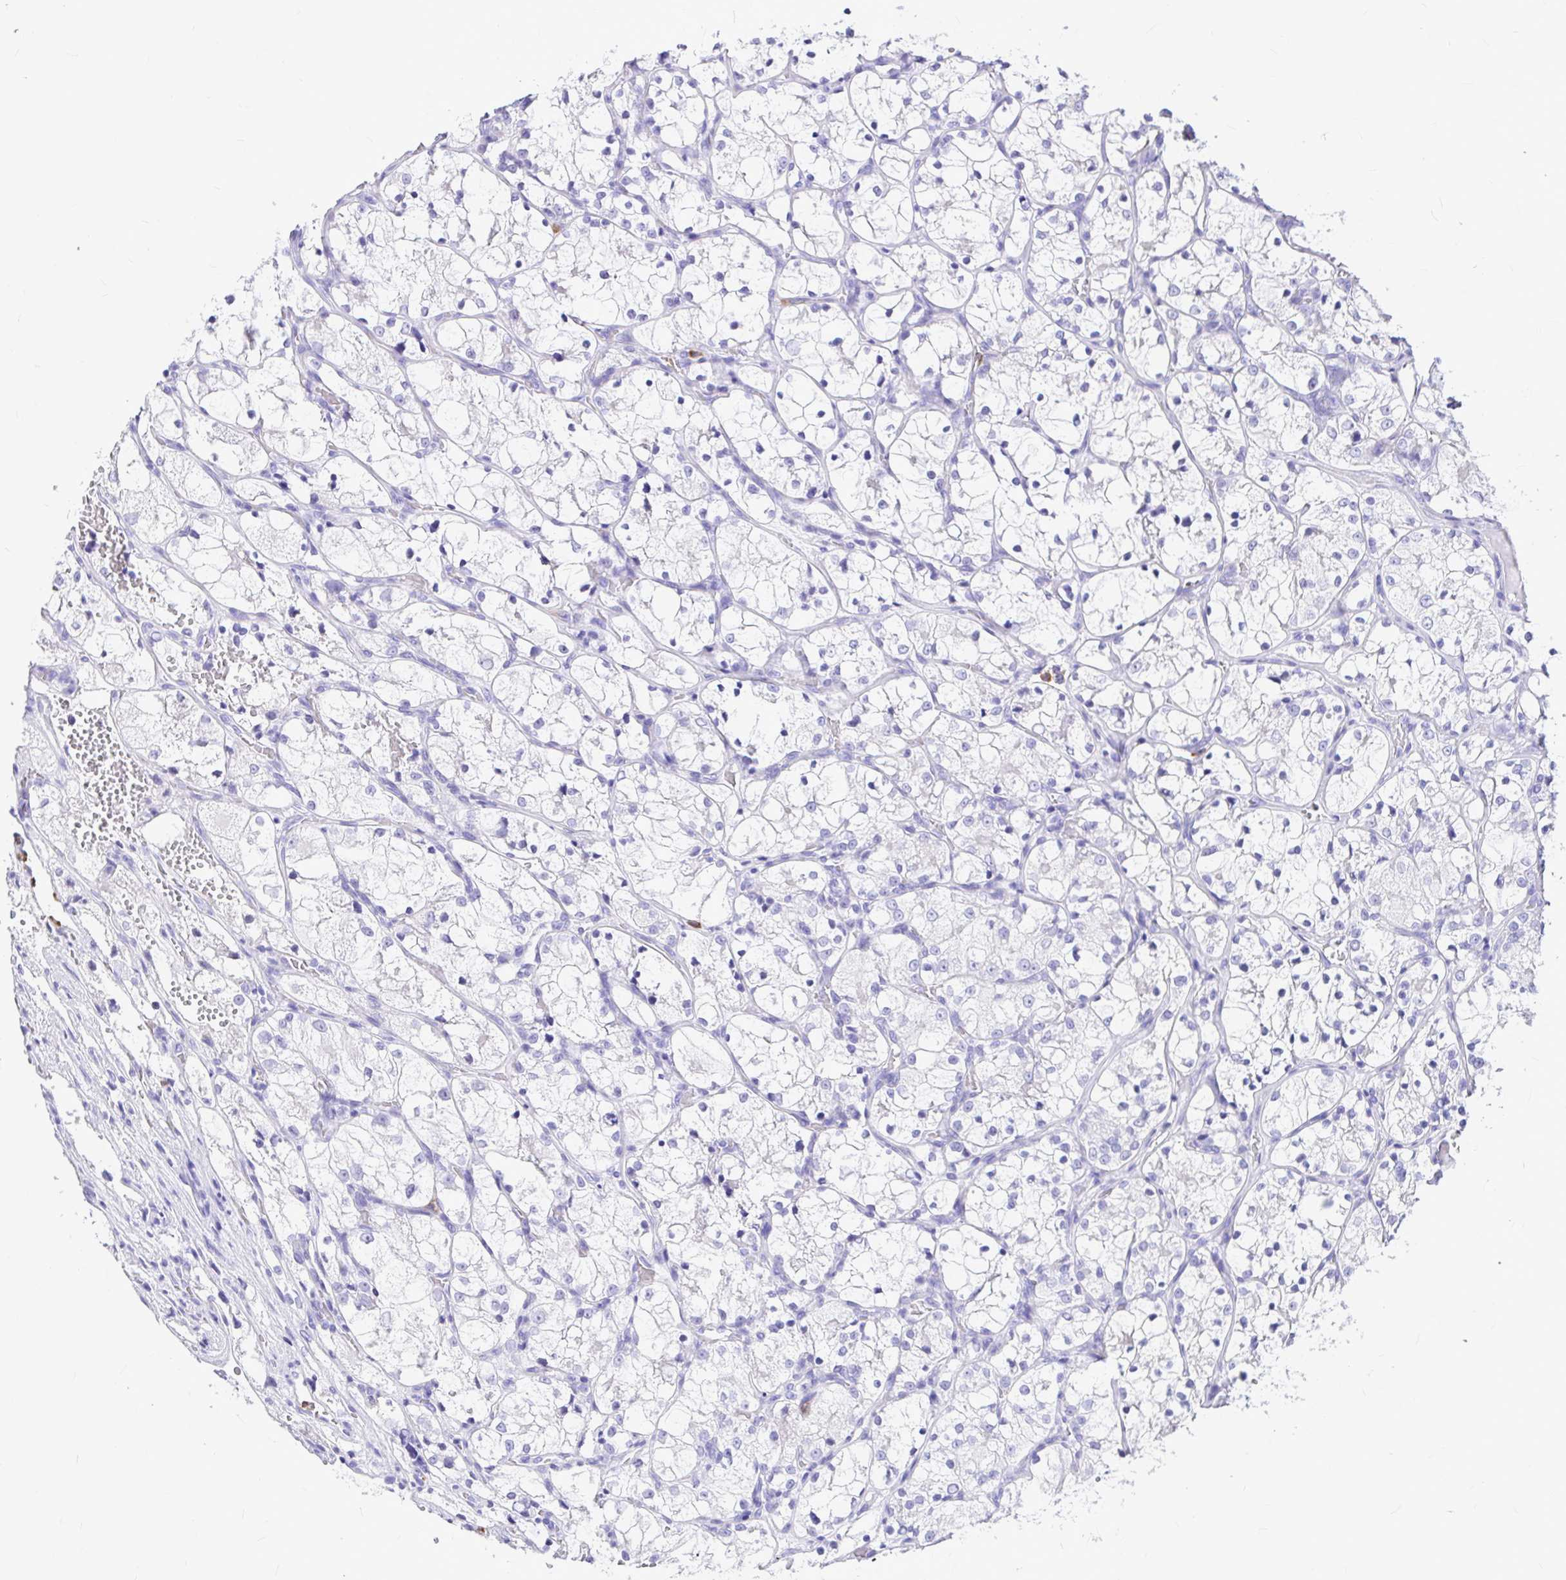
{"staining": {"intensity": "negative", "quantity": "none", "location": "none"}, "tissue": "renal cancer", "cell_type": "Tumor cells", "image_type": "cancer", "snomed": [{"axis": "morphology", "description": "Adenocarcinoma, NOS"}, {"axis": "topography", "description": "Kidney"}], "caption": "Micrograph shows no protein staining in tumor cells of renal cancer (adenocarcinoma) tissue.", "gene": "CLEC1B", "patient": {"sex": "female", "age": 69}}